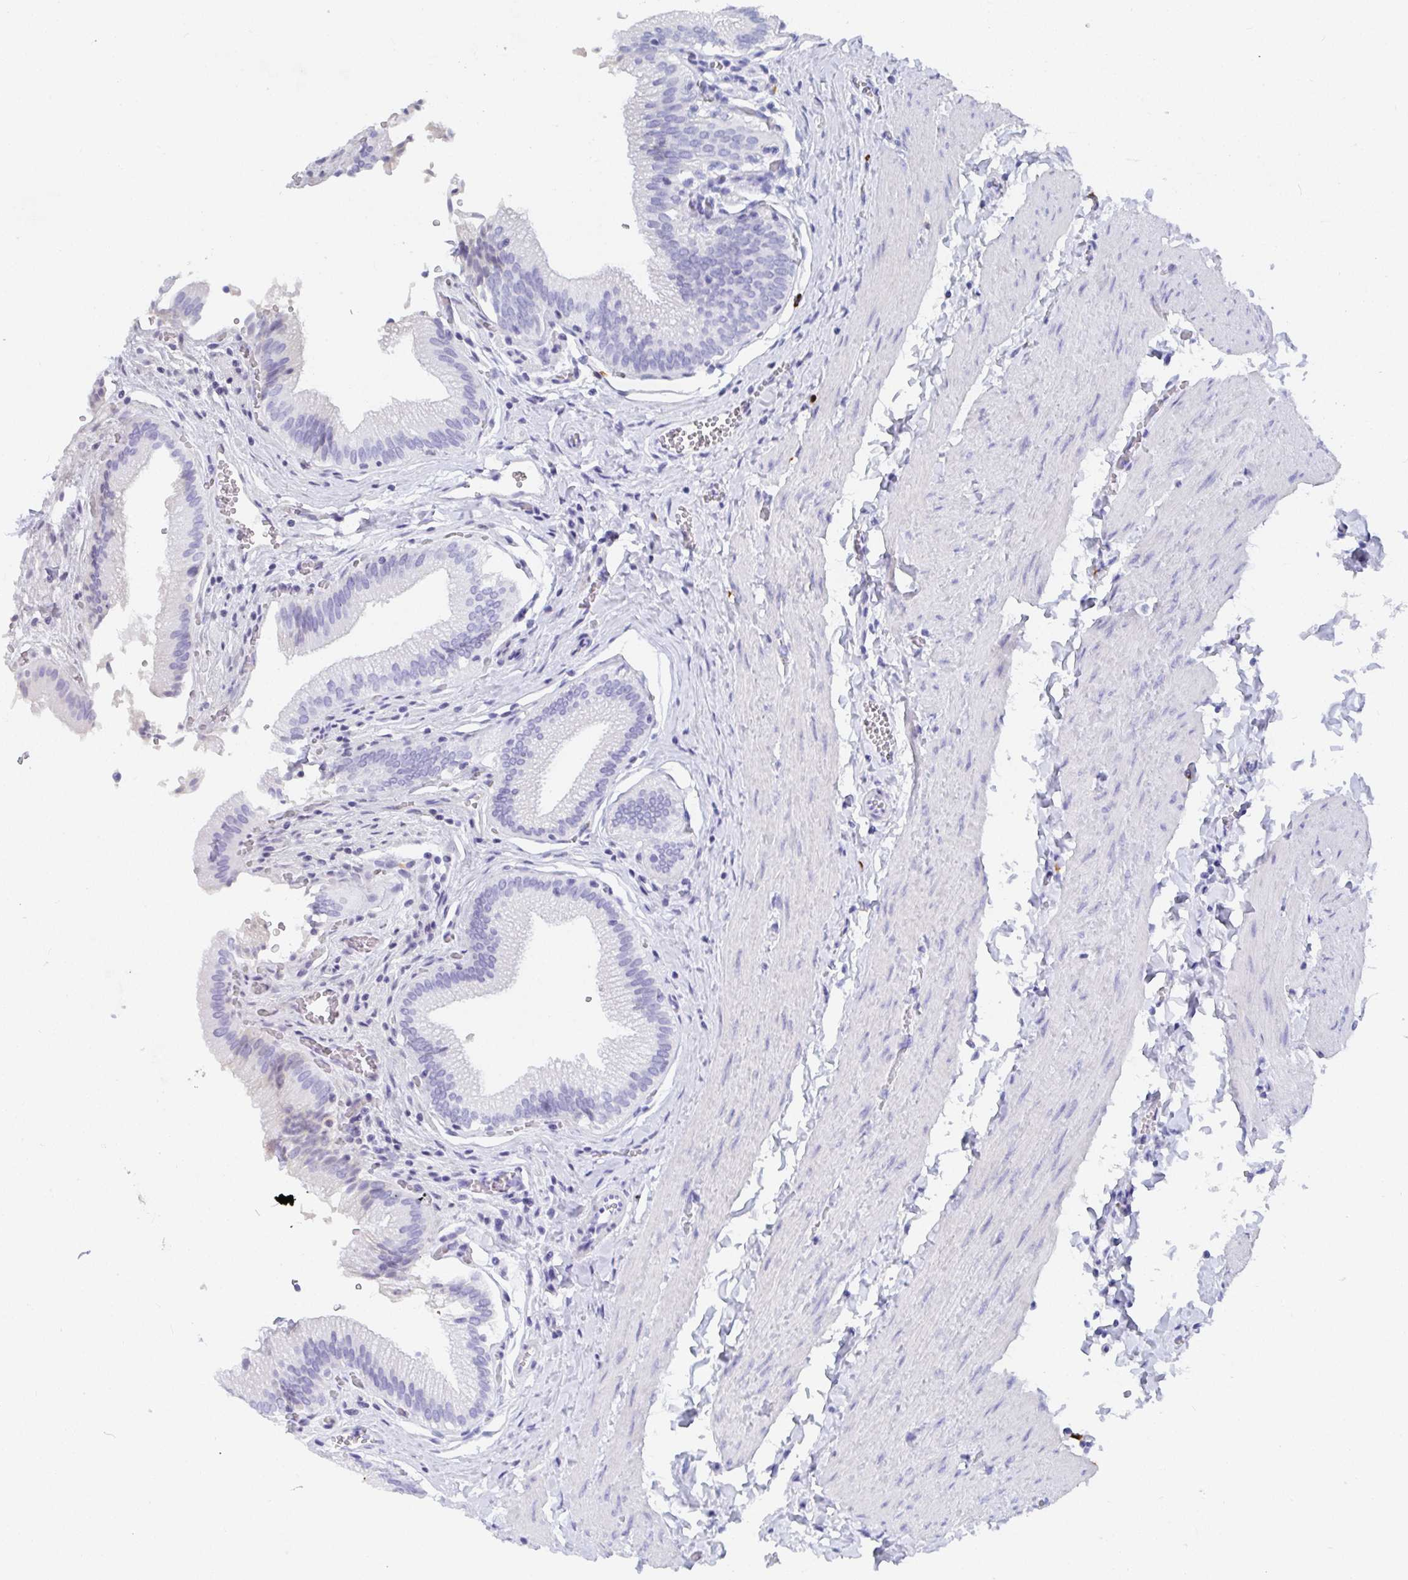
{"staining": {"intensity": "negative", "quantity": "none", "location": "none"}, "tissue": "gallbladder", "cell_type": "Glandular cells", "image_type": "normal", "snomed": [{"axis": "morphology", "description": "Normal tissue, NOS"}, {"axis": "topography", "description": "Gallbladder"}, {"axis": "topography", "description": "Peripheral nerve tissue"}], "caption": "Benign gallbladder was stained to show a protein in brown. There is no significant expression in glandular cells.", "gene": "GRIA1", "patient": {"sex": "male", "age": 17}}